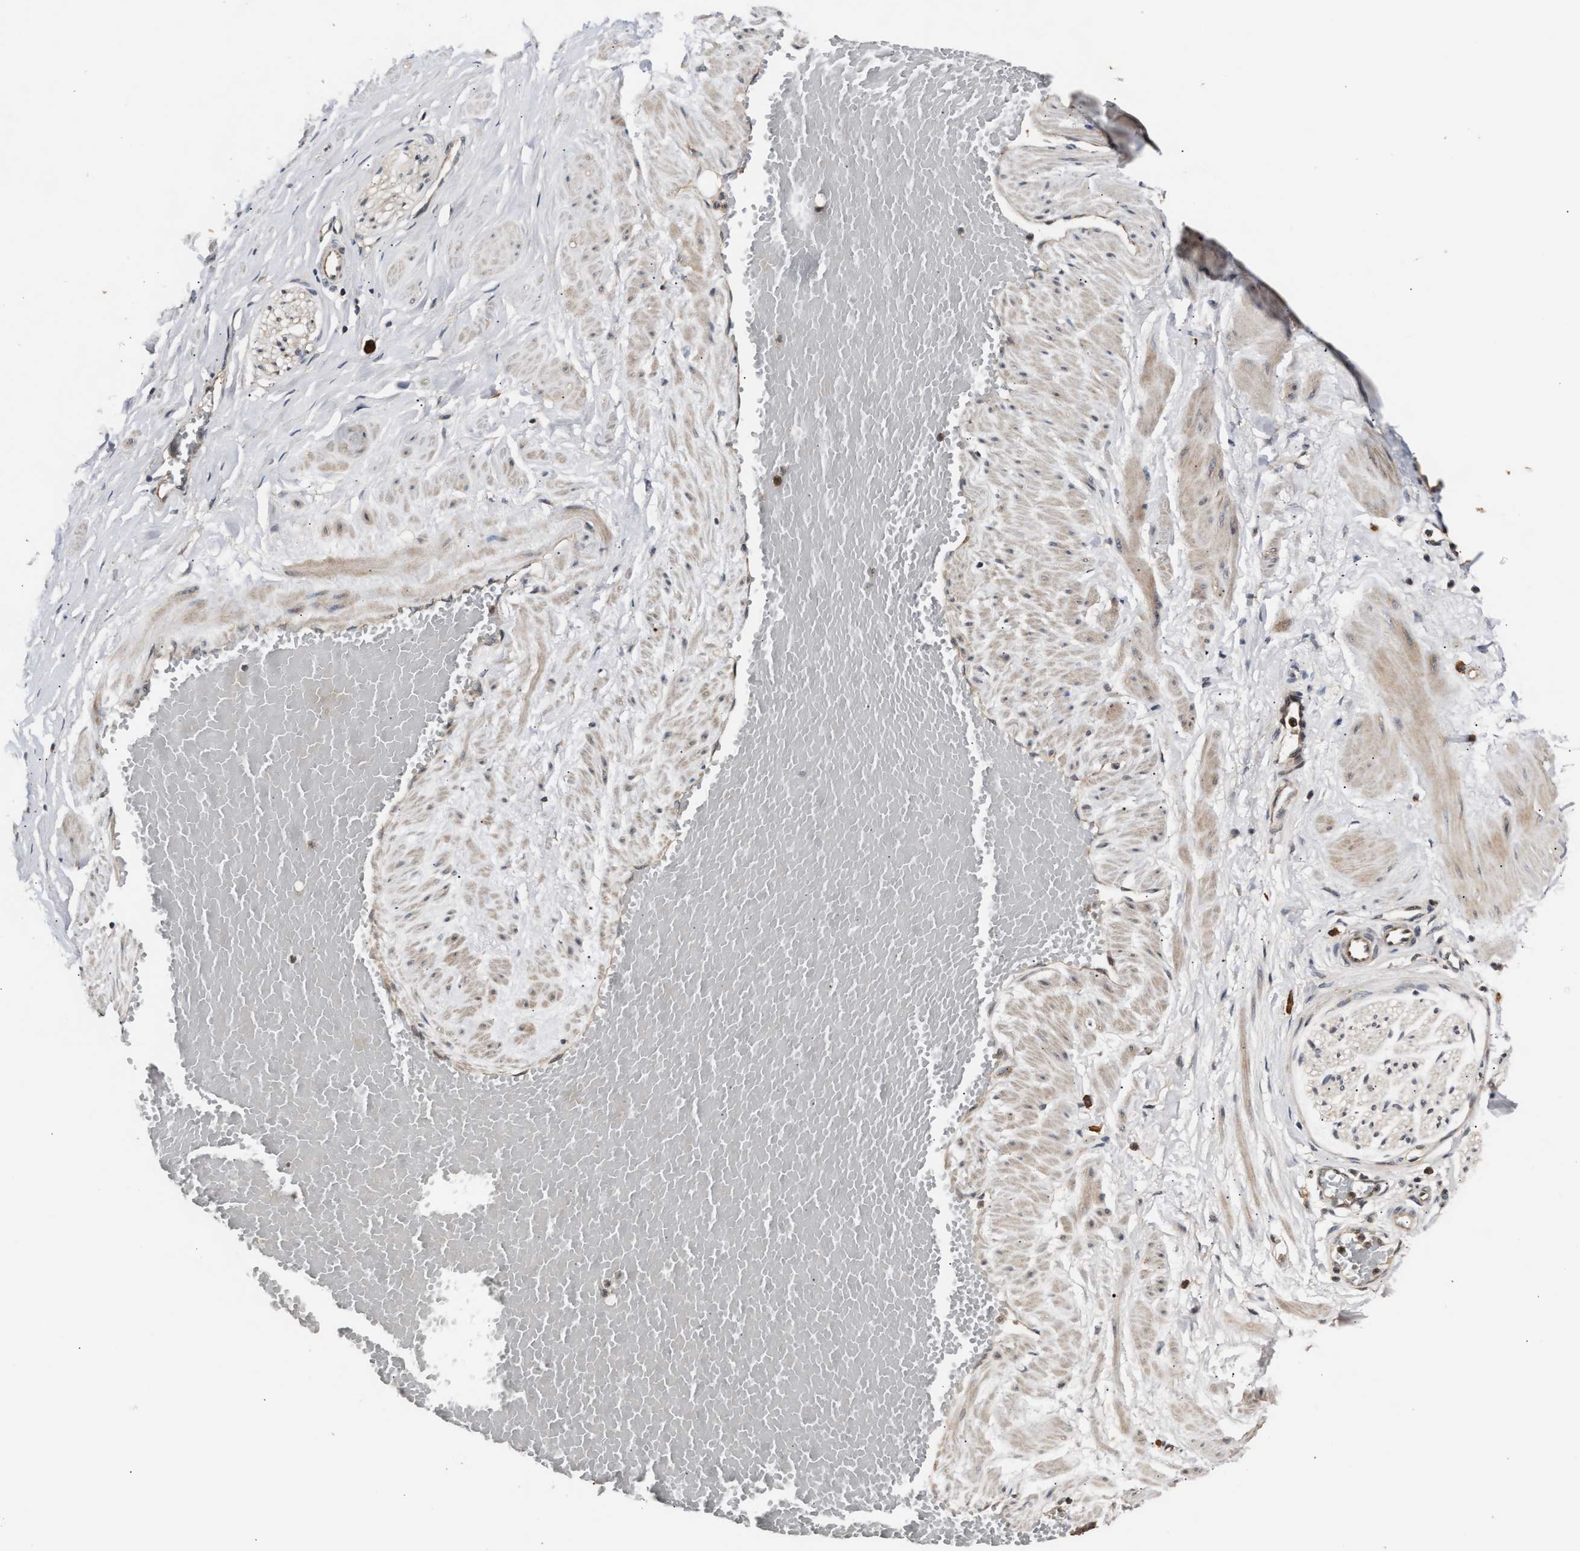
{"staining": {"intensity": "moderate", "quantity": ">75%", "location": "cytoplasmic/membranous"}, "tissue": "adipose tissue", "cell_type": "Adipocytes", "image_type": "normal", "snomed": [{"axis": "morphology", "description": "Normal tissue, NOS"}, {"axis": "topography", "description": "Soft tissue"}, {"axis": "topography", "description": "Vascular tissue"}], "caption": "Moderate cytoplasmic/membranous staining for a protein is seen in approximately >75% of adipocytes of unremarkable adipose tissue using immunohistochemistry.", "gene": "IMPDH2", "patient": {"sex": "female", "age": 35}}